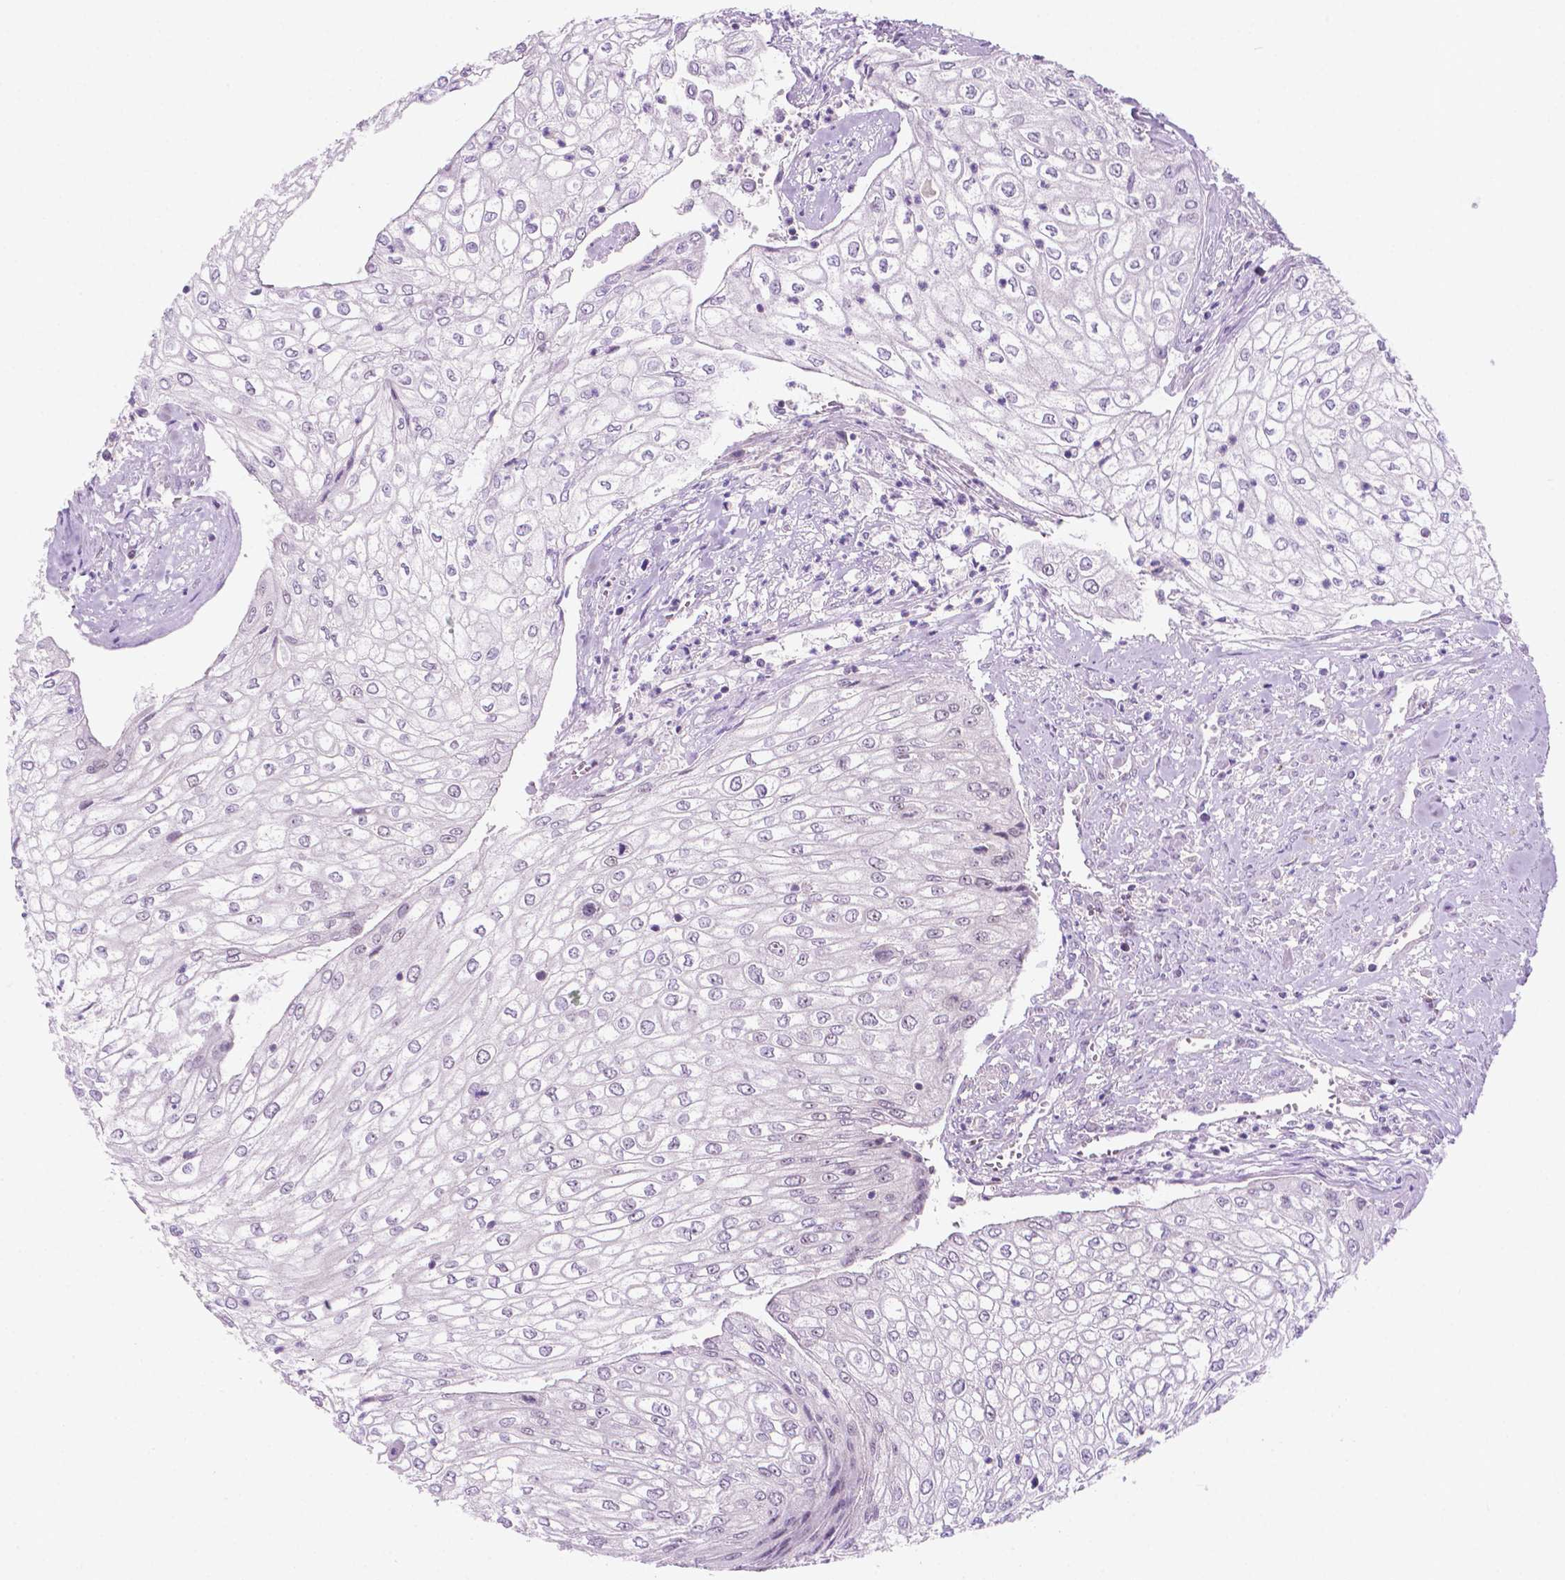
{"staining": {"intensity": "negative", "quantity": "none", "location": "none"}, "tissue": "urothelial cancer", "cell_type": "Tumor cells", "image_type": "cancer", "snomed": [{"axis": "morphology", "description": "Urothelial carcinoma, High grade"}, {"axis": "topography", "description": "Urinary bladder"}], "caption": "High-grade urothelial carcinoma was stained to show a protein in brown. There is no significant expression in tumor cells. (DAB immunohistochemistry (IHC), high magnification).", "gene": "FAM50B", "patient": {"sex": "male", "age": 62}}